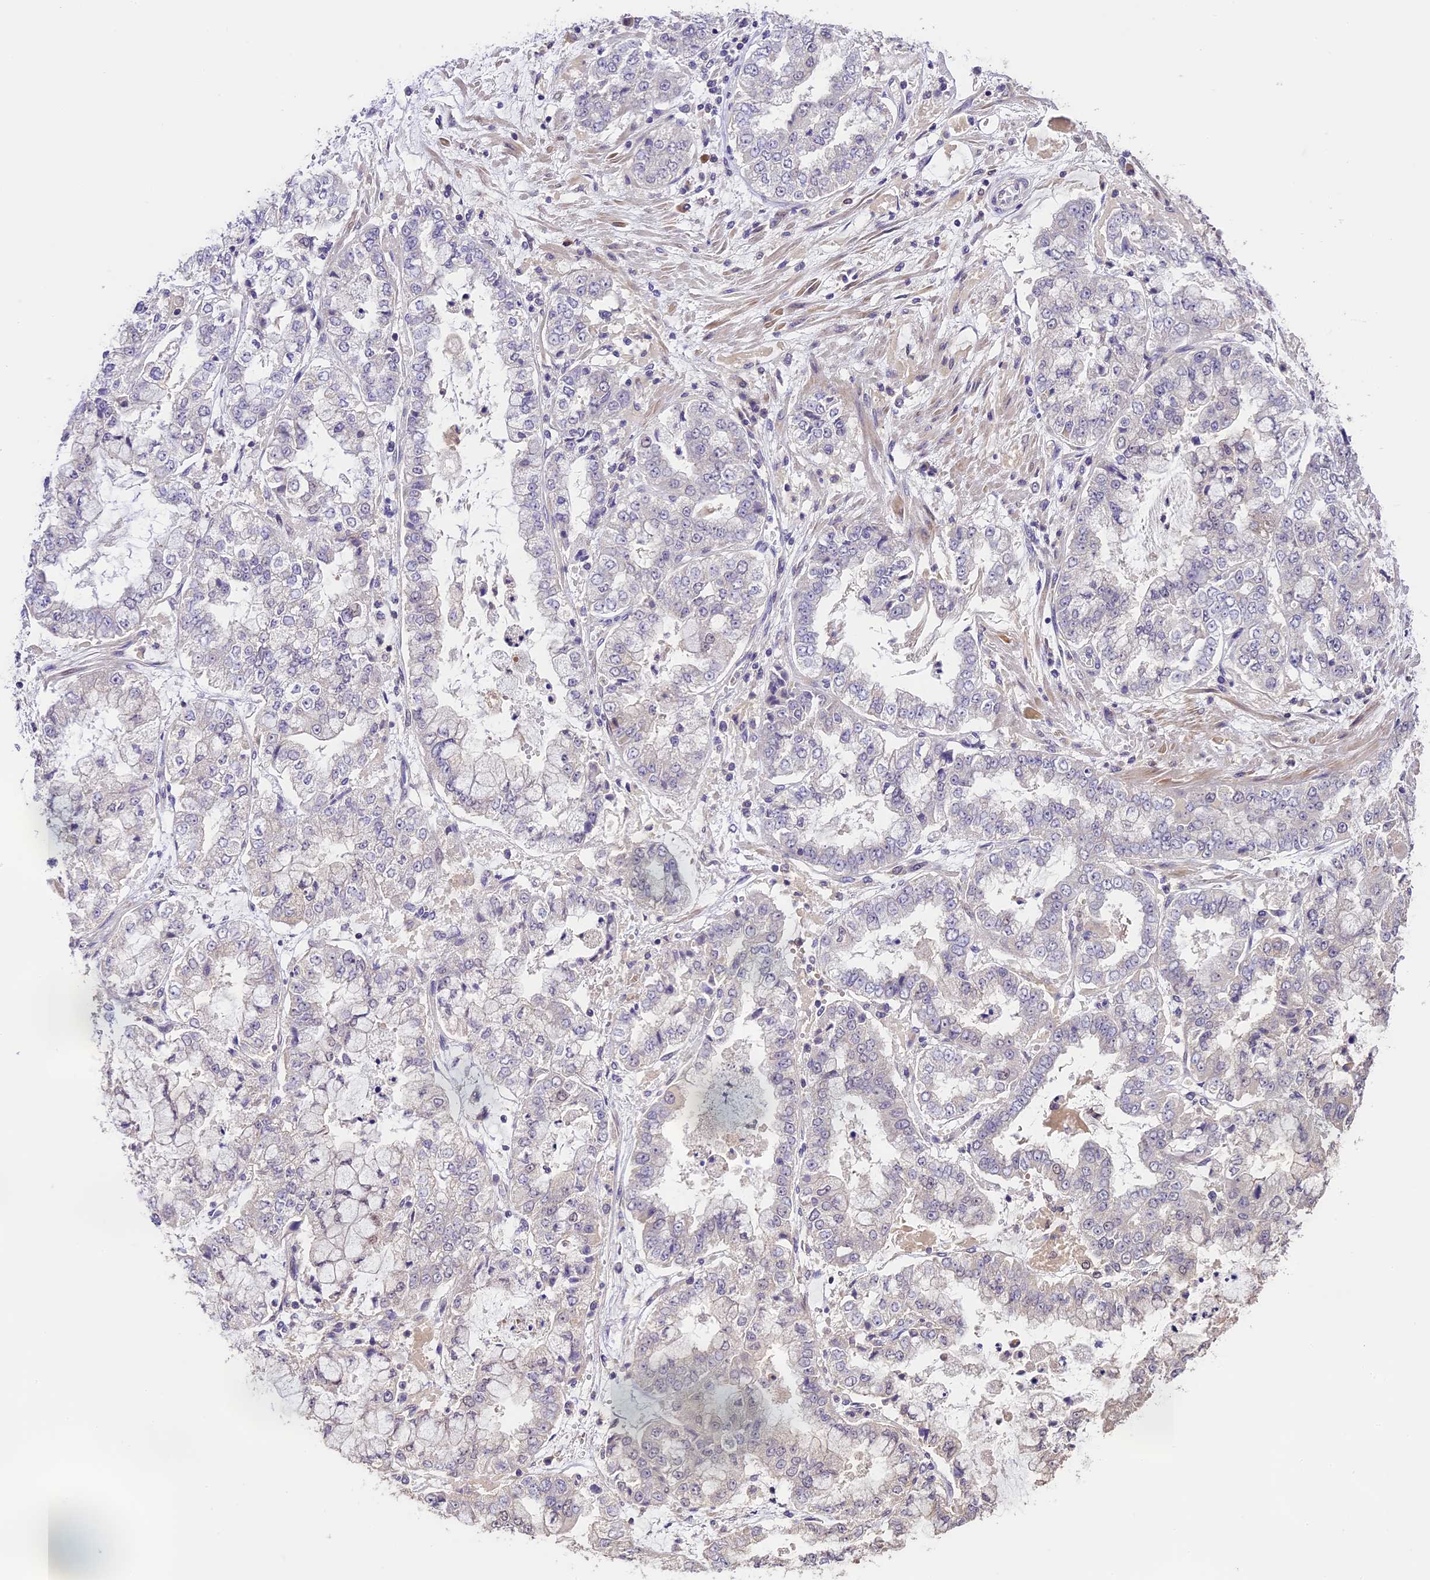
{"staining": {"intensity": "negative", "quantity": "none", "location": "none"}, "tissue": "stomach cancer", "cell_type": "Tumor cells", "image_type": "cancer", "snomed": [{"axis": "morphology", "description": "Adenocarcinoma, NOS"}, {"axis": "topography", "description": "Stomach"}], "caption": "An image of human stomach cancer (adenocarcinoma) is negative for staining in tumor cells.", "gene": "DGKH", "patient": {"sex": "male", "age": 76}}